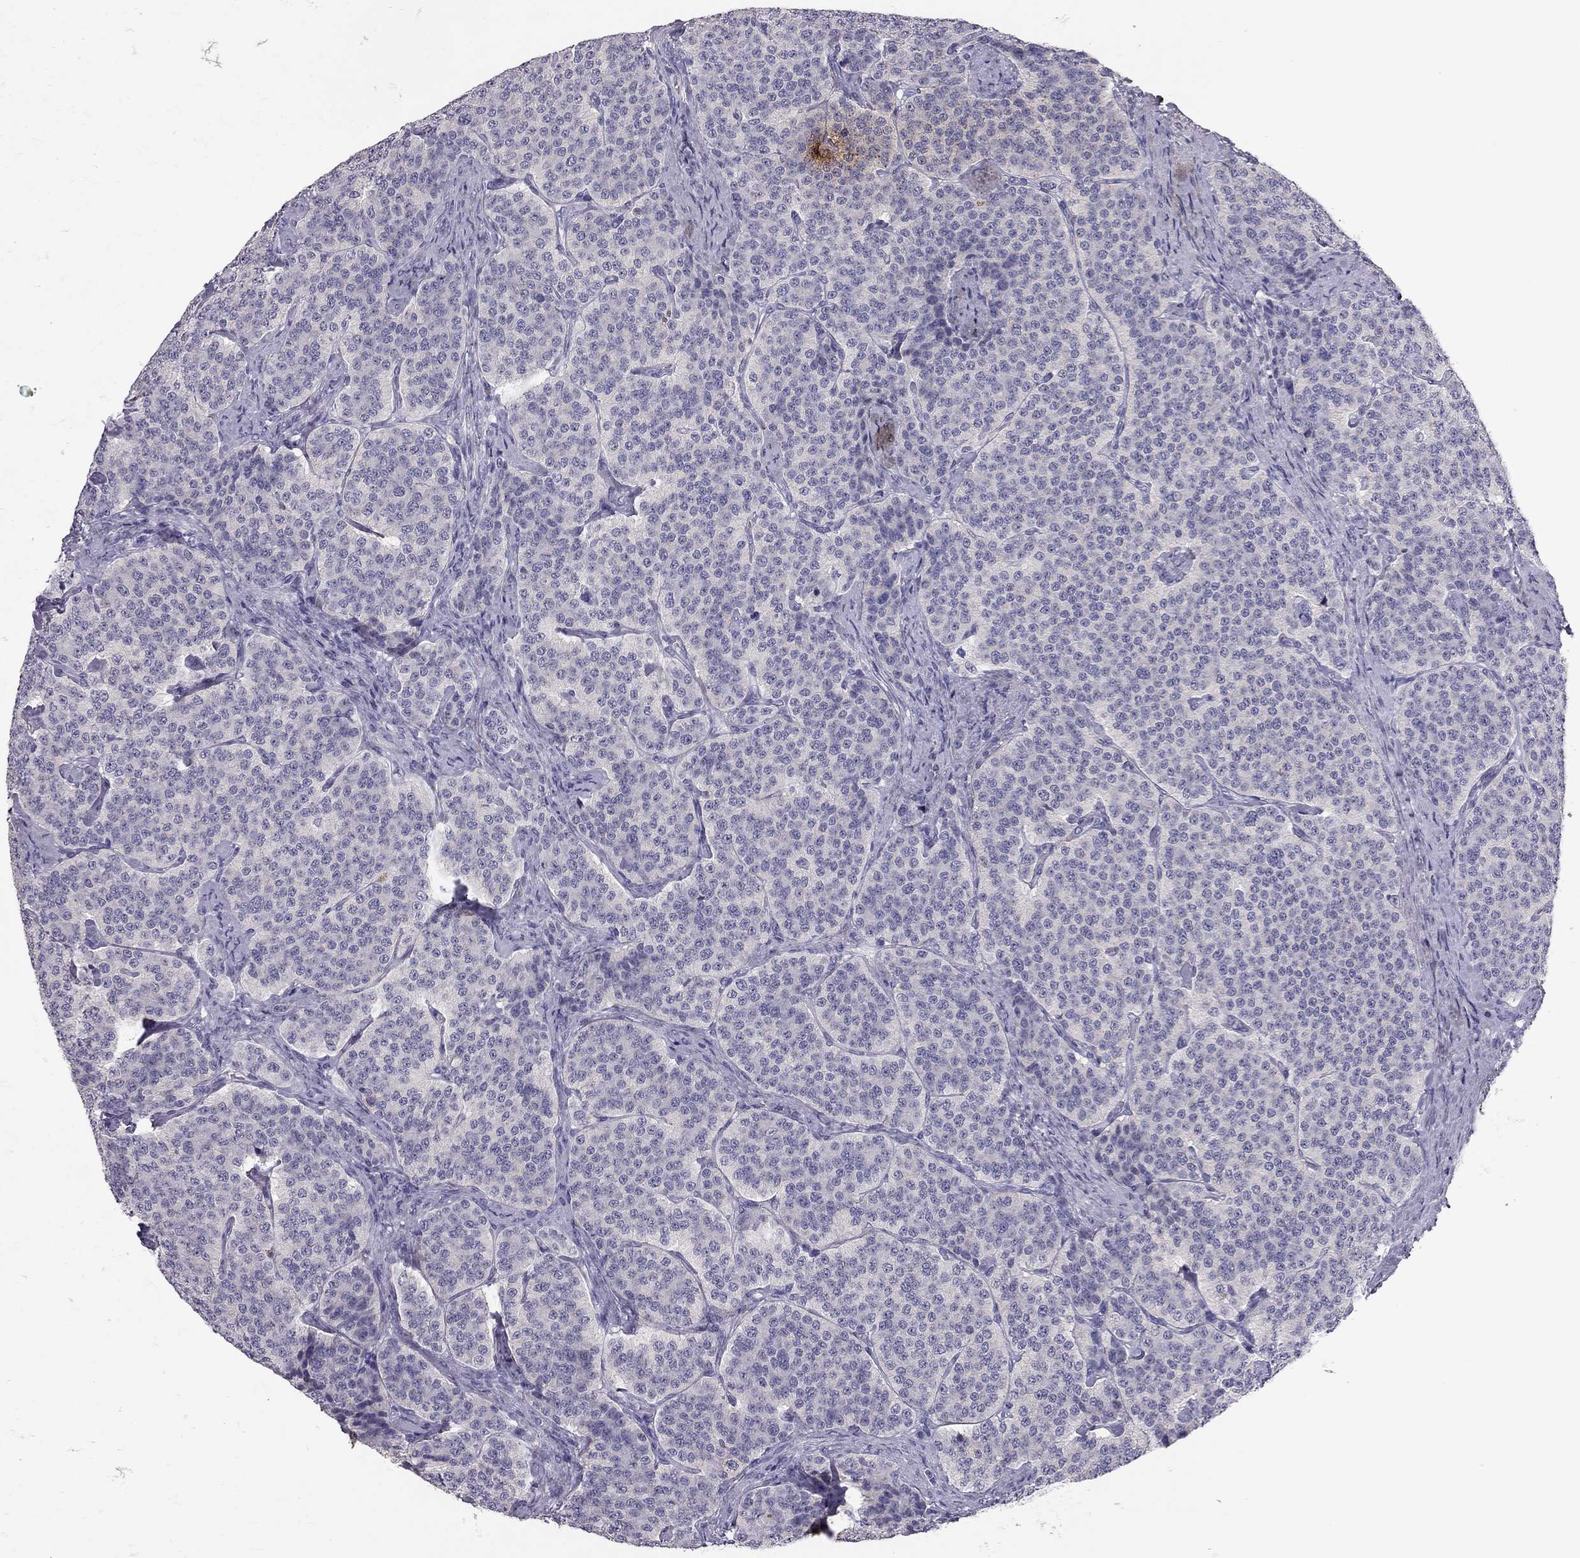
{"staining": {"intensity": "negative", "quantity": "none", "location": "none"}, "tissue": "carcinoid", "cell_type": "Tumor cells", "image_type": "cancer", "snomed": [{"axis": "morphology", "description": "Carcinoid, malignant, NOS"}, {"axis": "topography", "description": "Small intestine"}], "caption": "Human carcinoid stained for a protein using immunohistochemistry (IHC) shows no positivity in tumor cells.", "gene": "ADORA2A", "patient": {"sex": "female", "age": 58}}